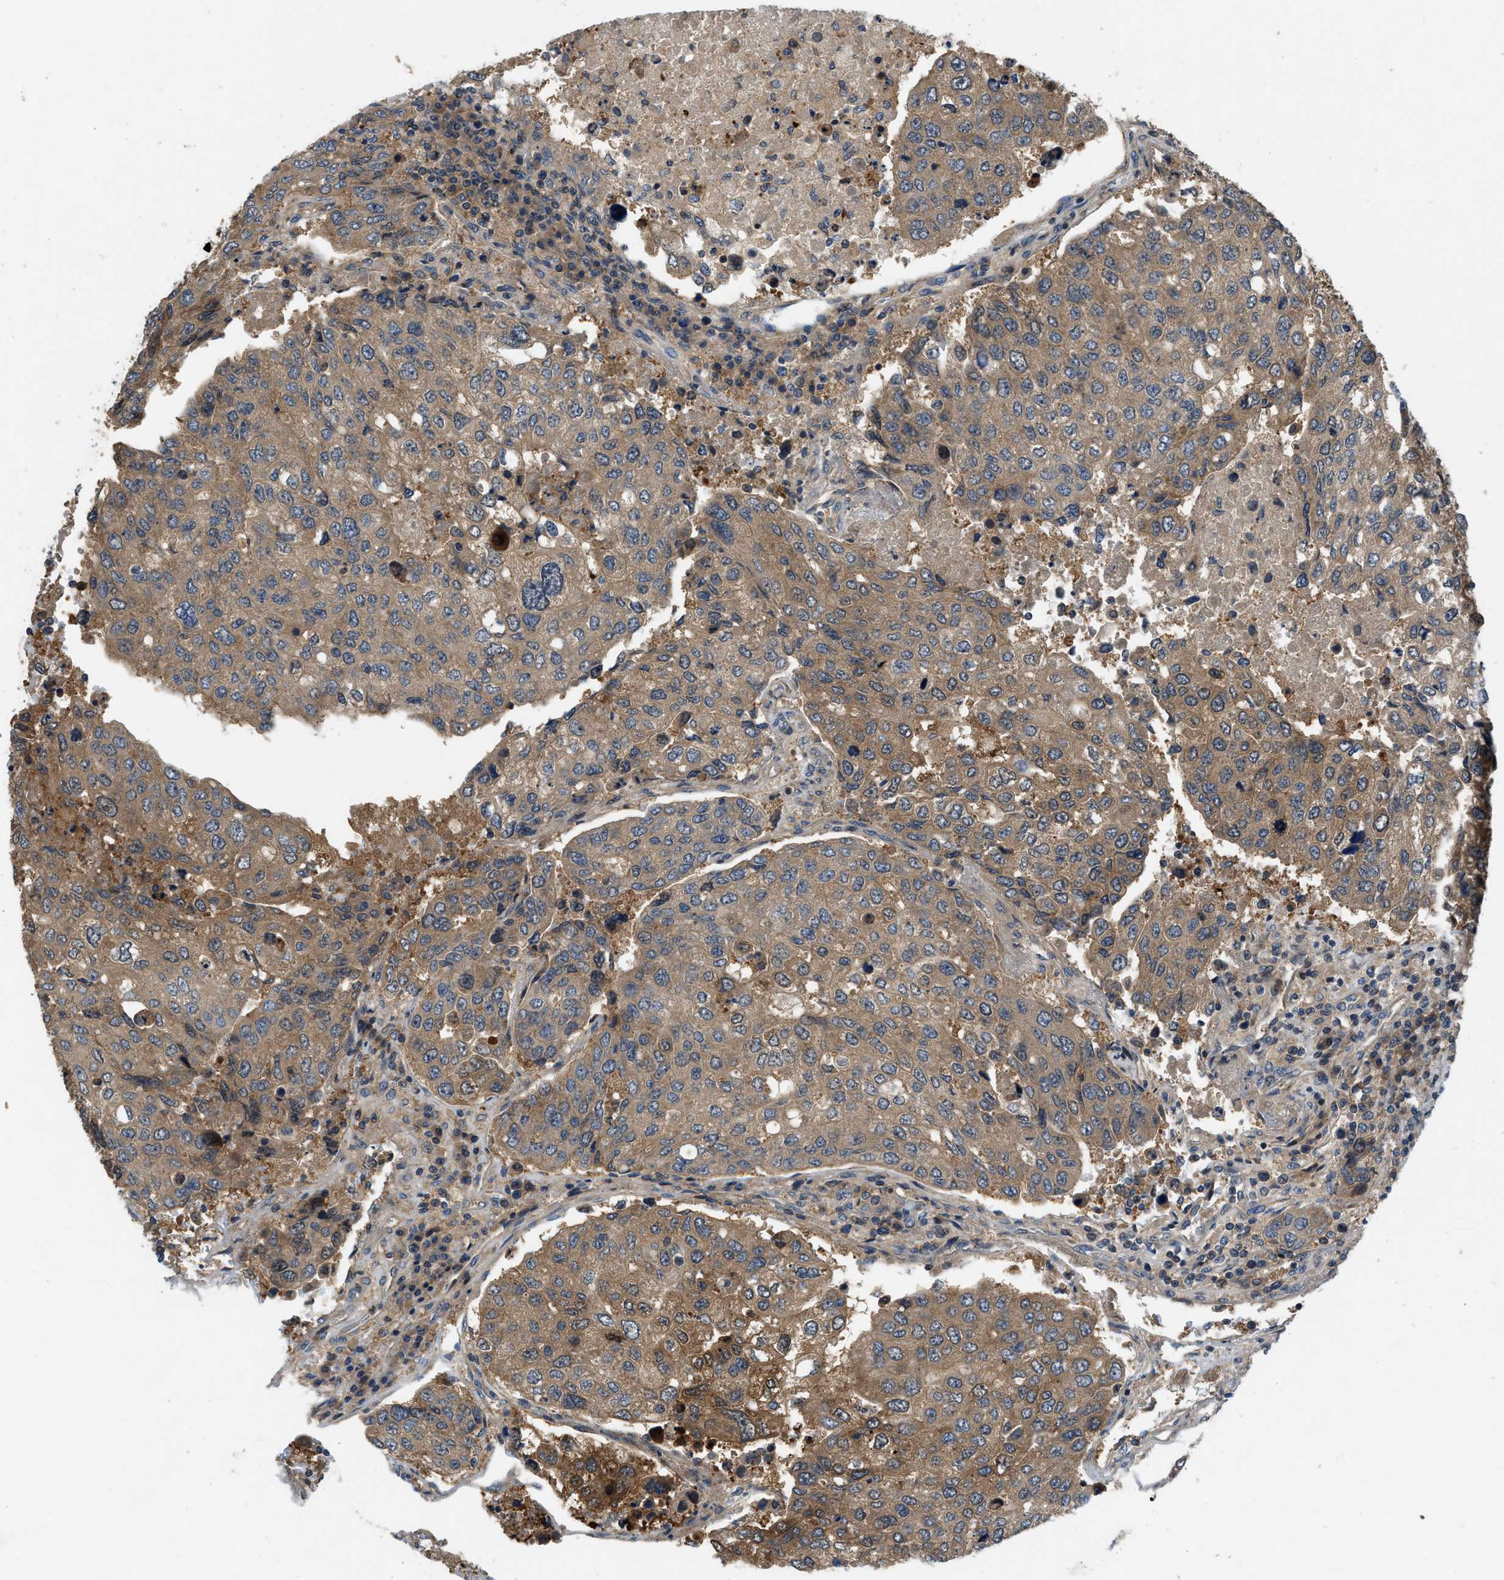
{"staining": {"intensity": "moderate", "quantity": ">75%", "location": "cytoplasmic/membranous"}, "tissue": "urothelial cancer", "cell_type": "Tumor cells", "image_type": "cancer", "snomed": [{"axis": "morphology", "description": "Urothelial carcinoma, High grade"}, {"axis": "topography", "description": "Lymph node"}, {"axis": "topography", "description": "Urinary bladder"}], "caption": "Urothelial cancer stained for a protein reveals moderate cytoplasmic/membranous positivity in tumor cells.", "gene": "GPR31", "patient": {"sex": "male", "age": 51}}